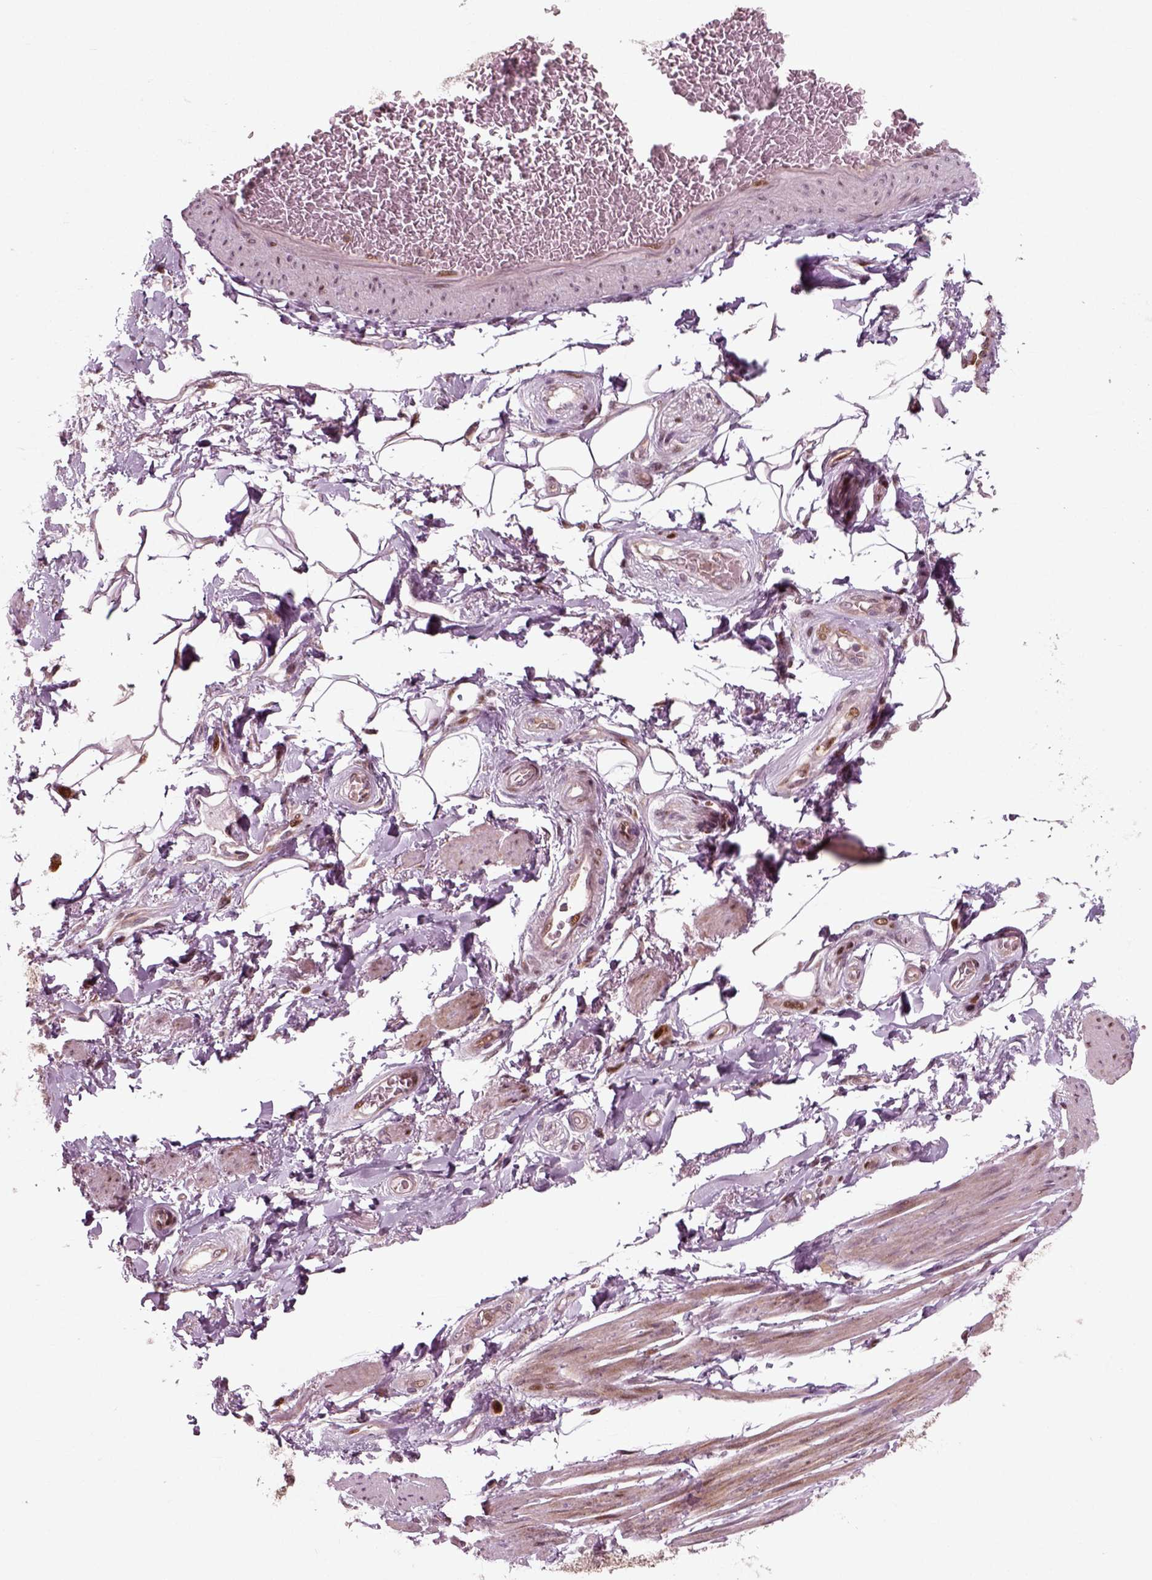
{"staining": {"intensity": "negative", "quantity": "none", "location": "none"}, "tissue": "adipose tissue", "cell_type": "Adipocytes", "image_type": "normal", "snomed": [{"axis": "morphology", "description": "Normal tissue, NOS"}, {"axis": "topography", "description": "Skeletal muscle"}, {"axis": "topography", "description": "Anal"}, {"axis": "topography", "description": "Peripheral nerve tissue"}], "caption": "Adipose tissue was stained to show a protein in brown. There is no significant positivity in adipocytes.", "gene": "CDC14A", "patient": {"sex": "male", "age": 53}}